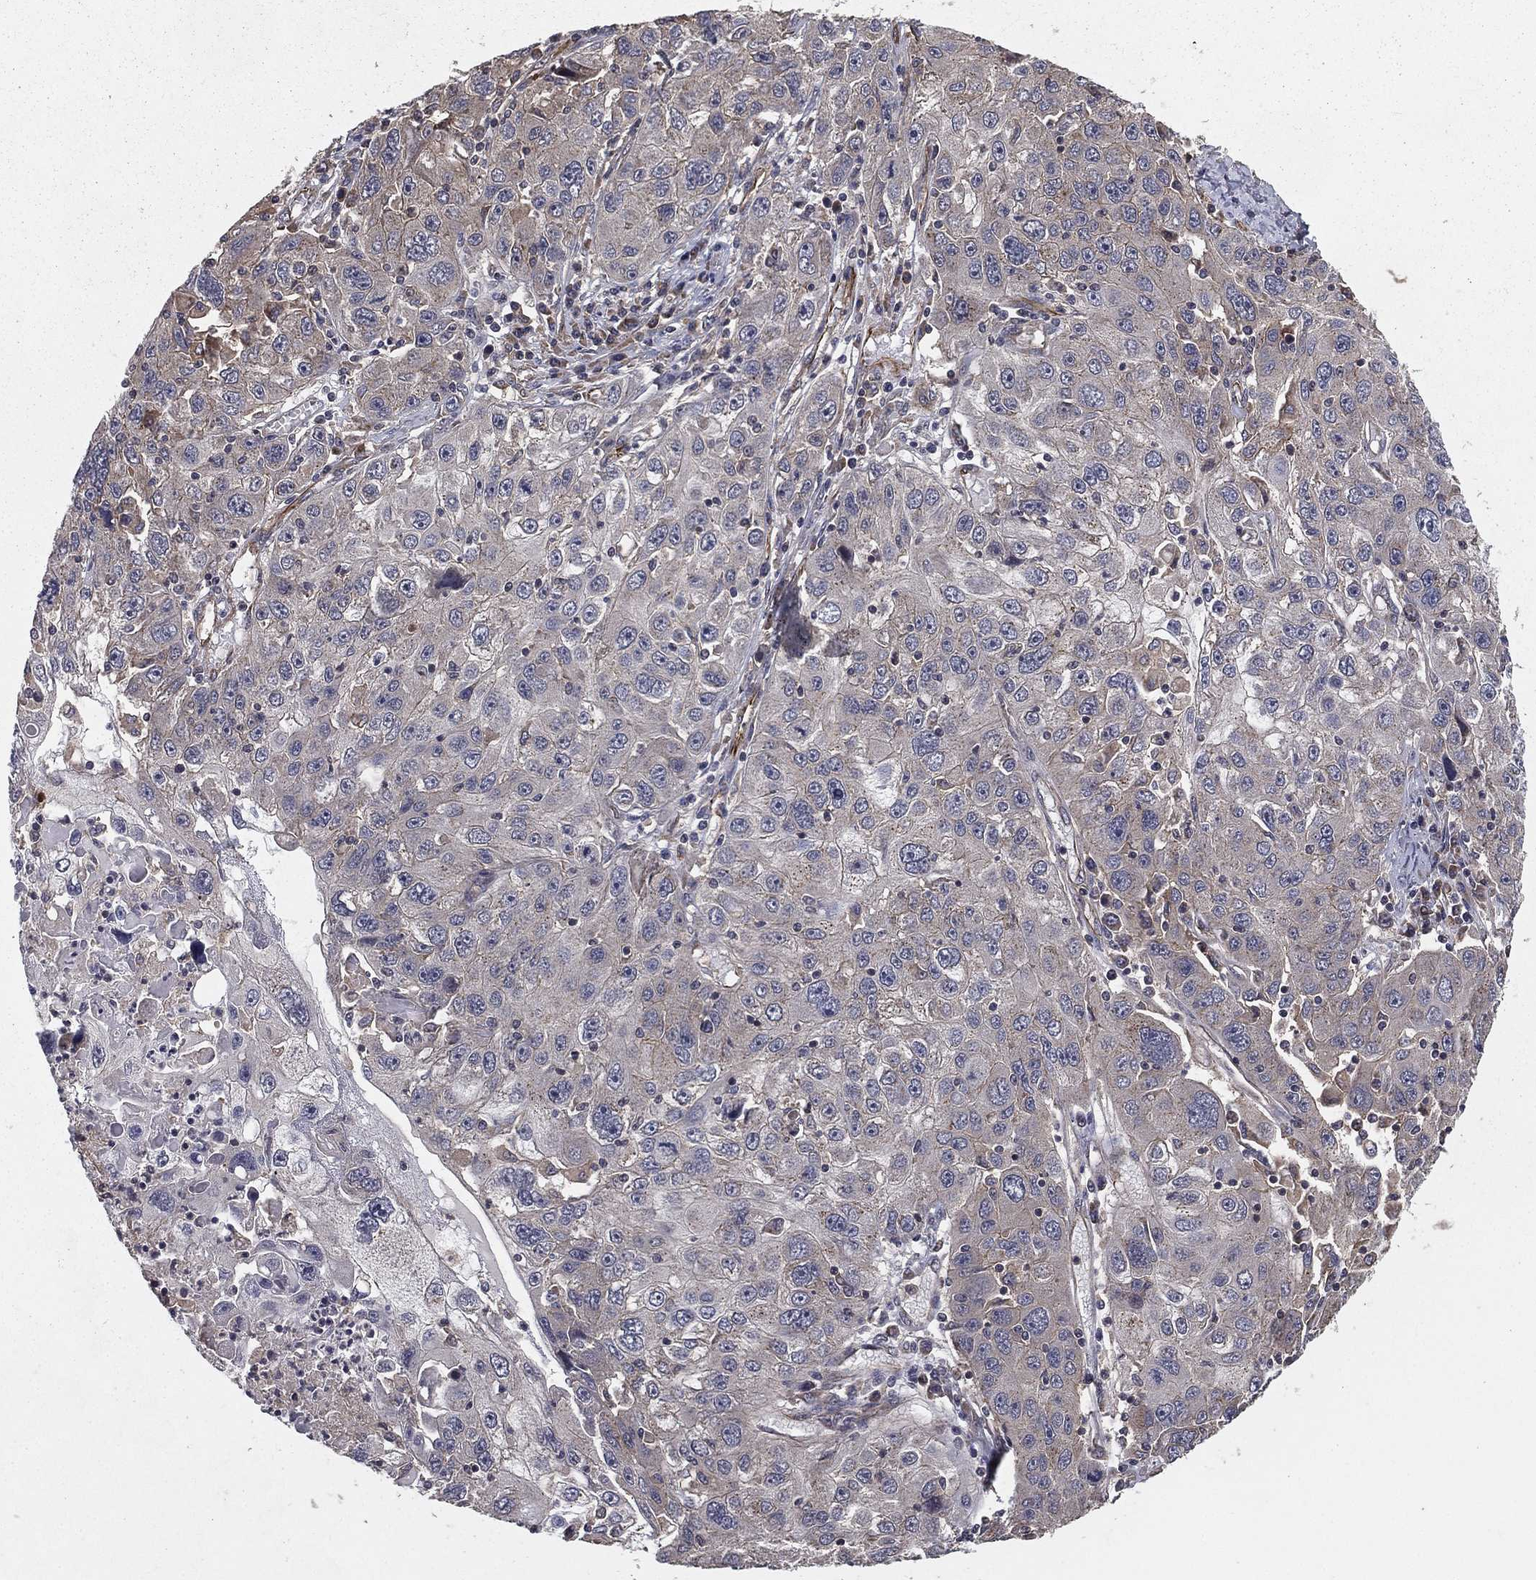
{"staining": {"intensity": "negative", "quantity": "none", "location": "none"}, "tissue": "stomach cancer", "cell_type": "Tumor cells", "image_type": "cancer", "snomed": [{"axis": "morphology", "description": "Adenocarcinoma, NOS"}, {"axis": "topography", "description": "Stomach"}], "caption": "The IHC micrograph has no significant expression in tumor cells of stomach adenocarcinoma tissue.", "gene": "CERT1", "patient": {"sex": "male", "age": 56}}